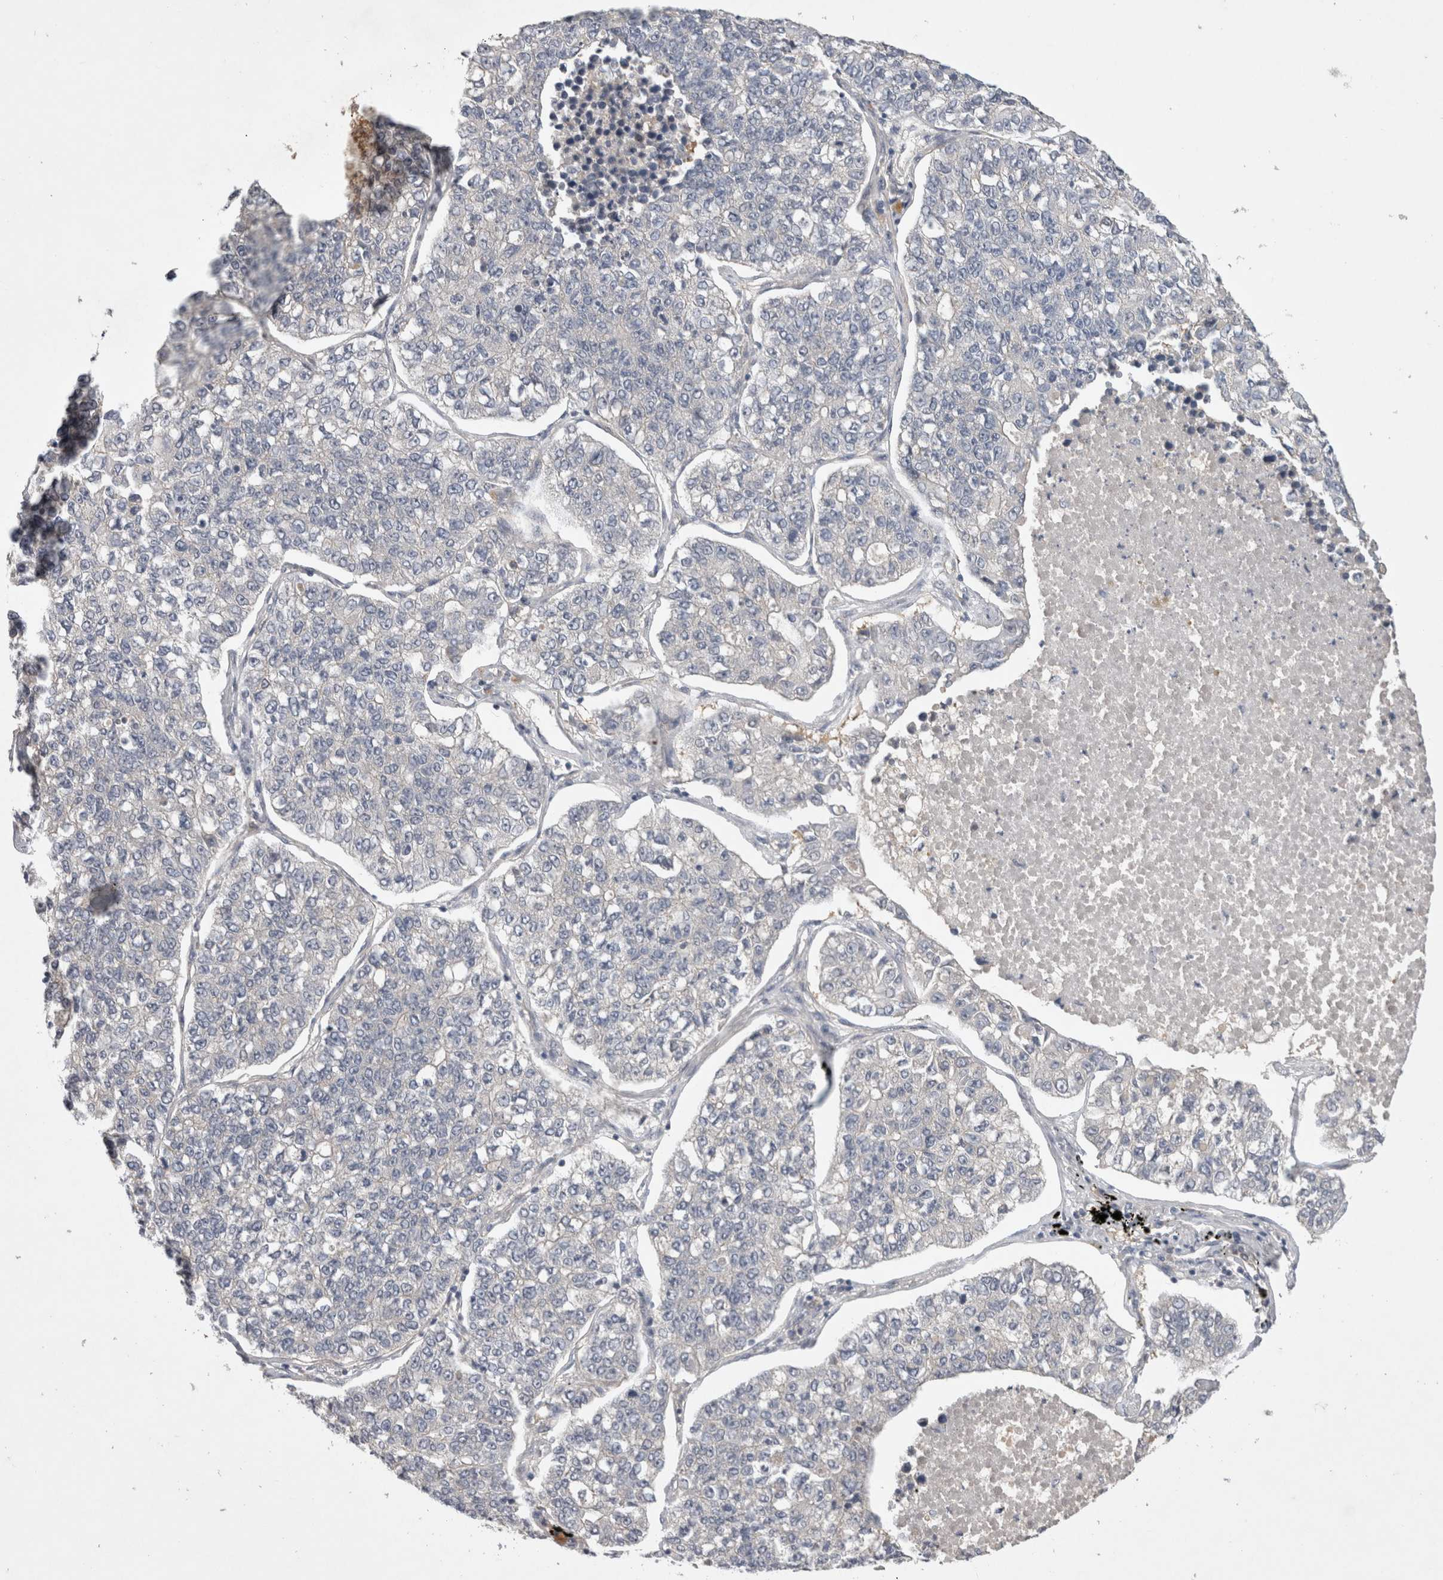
{"staining": {"intensity": "negative", "quantity": "none", "location": "none"}, "tissue": "lung cancer", "cell_type": "Tumor cells", "image_type": "cancer", "snomed": [{"axis": "morphology", "description": "Adenocarcinoma, NOS"}, {"axis": "topography", "description": "Lung"}], "caption": "DAB (3,3'-diaminobenzidine) immunohistochemical staining of human adenocarcinoma (lung) reveals no significant positivity in tumor cells. Brightfield microscopy of IHC stained with DAB (brown) and hematoxylin (blue), captured at high magnification.", "gene": "CERS3", "patient": {"sex": "male", "age": 49}}